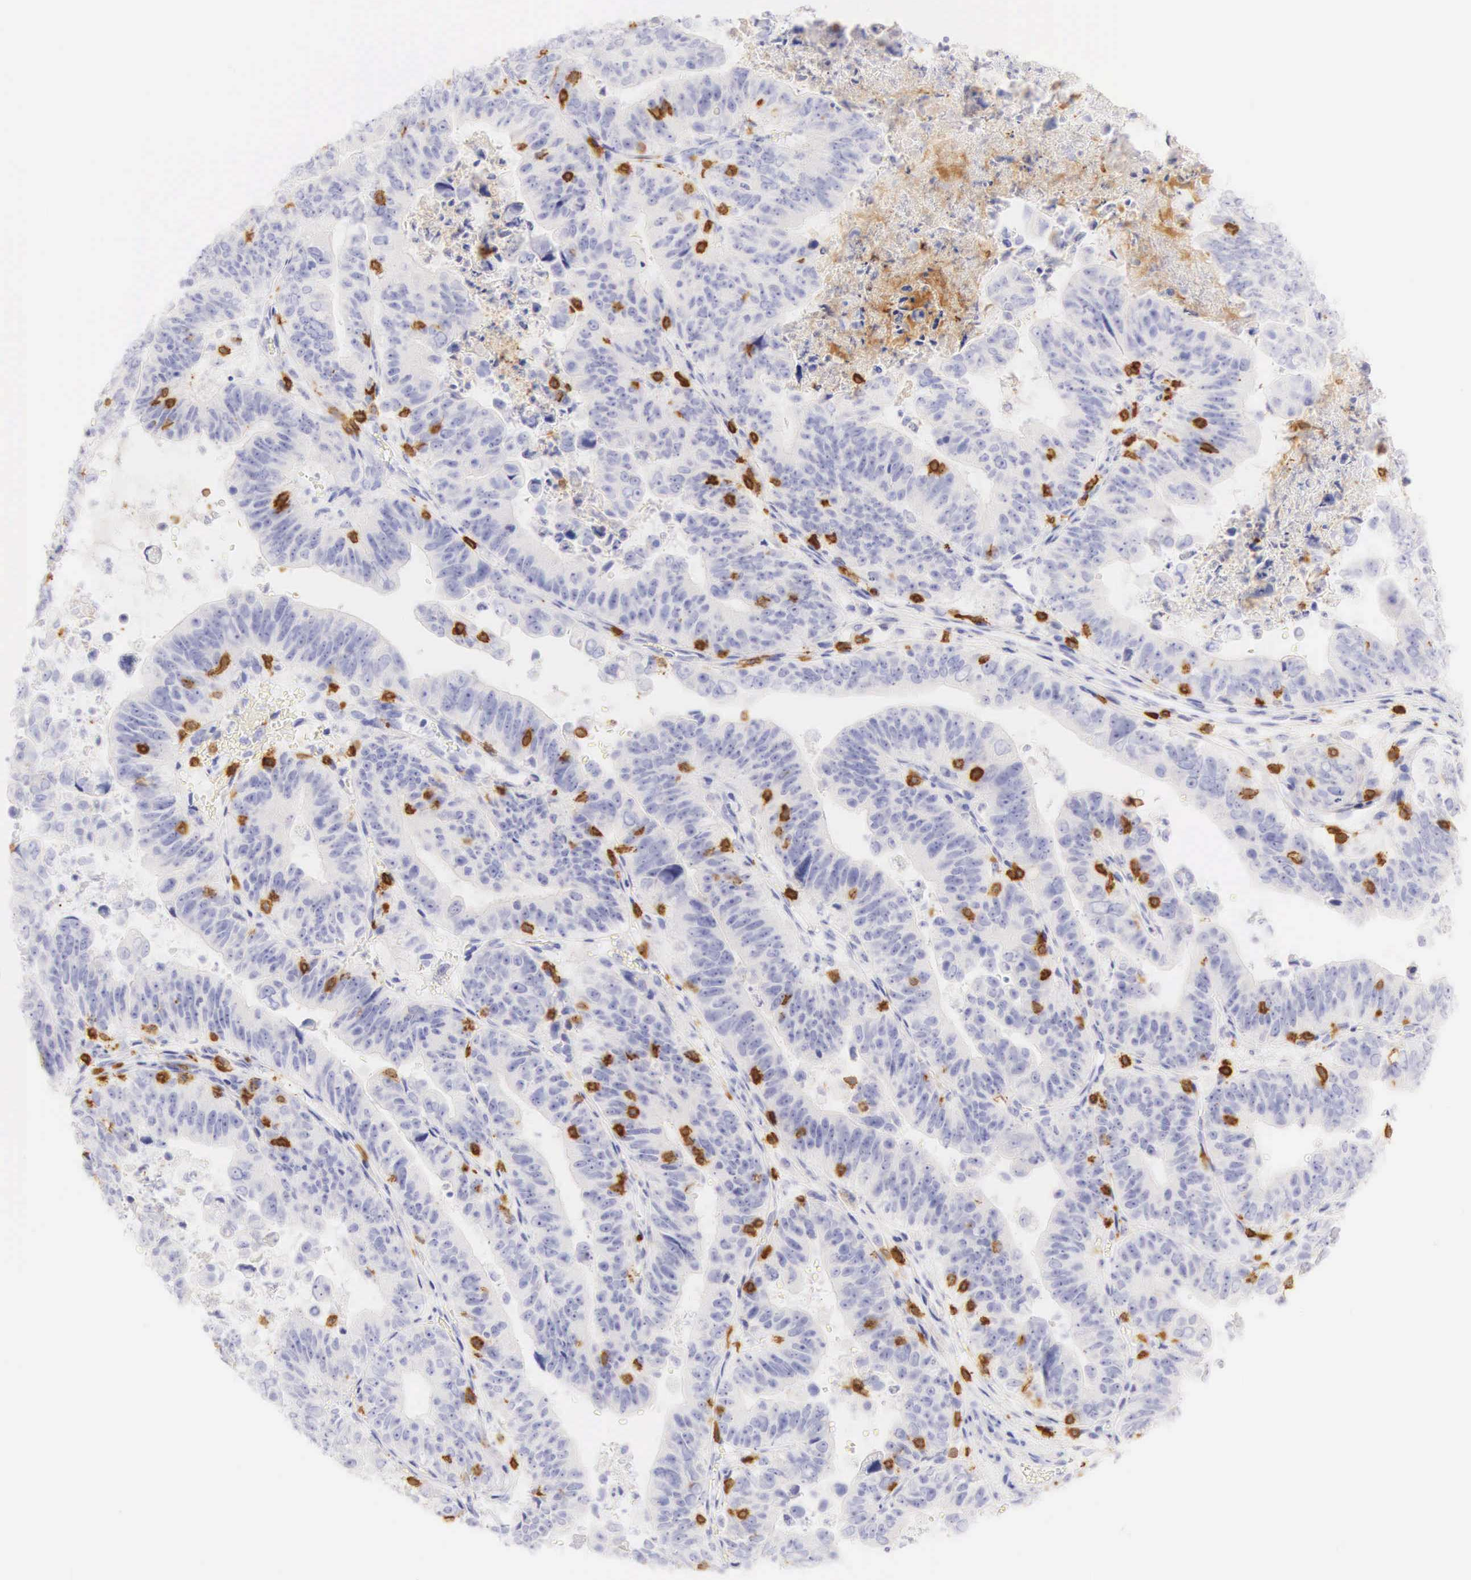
{"staining": {"intensity": "negative", "quantity": "none", "location": "none"}, "tissue": "stomach cancer", "cell_type": "Tumor cells", "image_type": "cancer", "snomed": [{"axis": "morphology", "description": "Adenocarcinoma, NOS"}, {"axis": "topography", "description": "Stomach, upper"}], "caption": "The micrograph exhibits no significant staining in tumor cells of stomach cancer (adenocarcinoma). The staining is performed using DAB (3,3'-diaminobenzidine) brown chromogen with nuclei counter-stained in using hematoxylin.", "gene": "CD3E", "patient": {"sex": "female", "age": 50}}